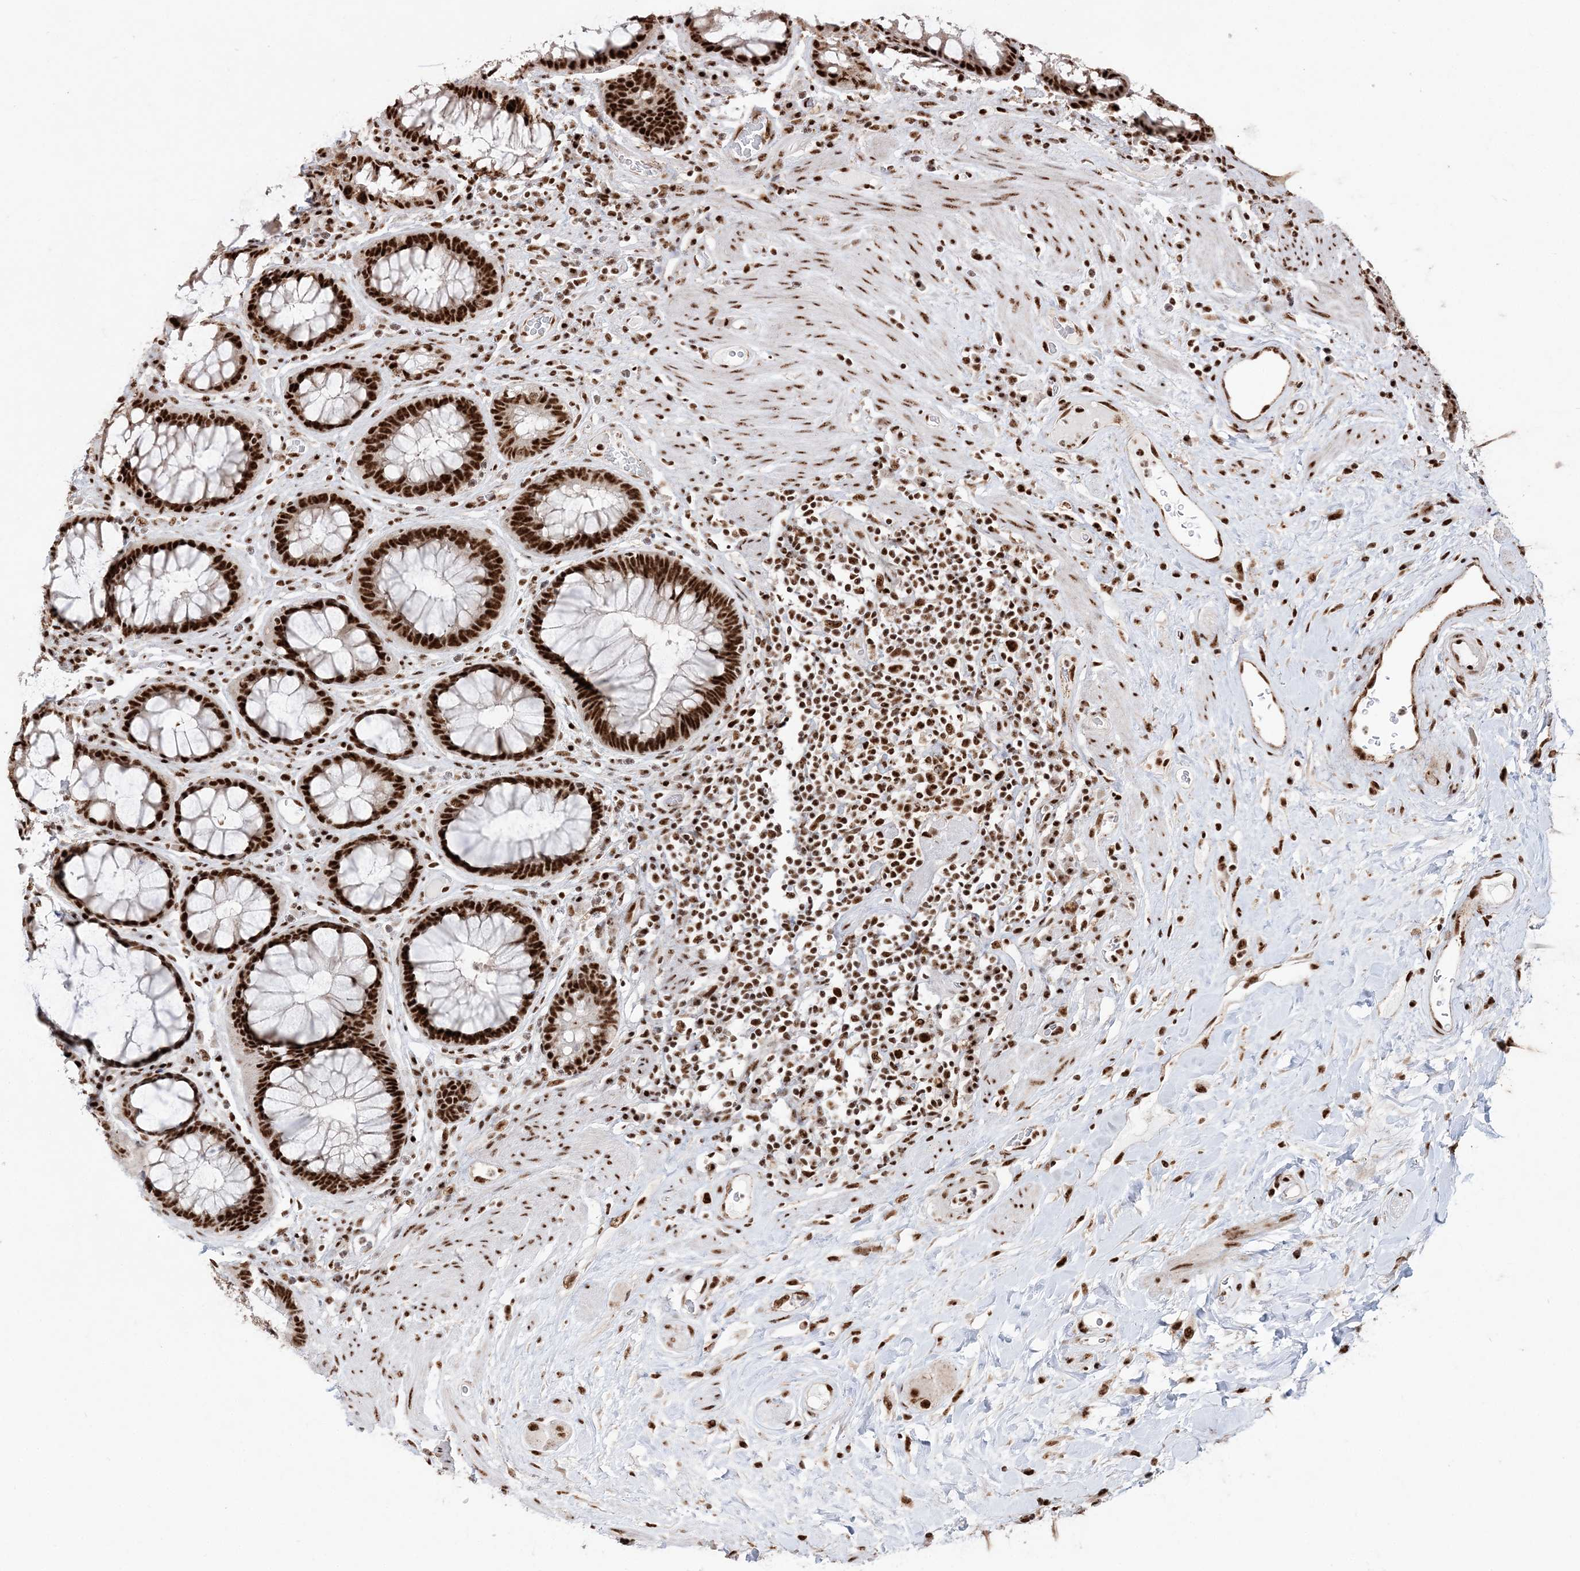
{"staining": {"intensity": "strong", "quantity": ">75%", "location": "nuclear"}, "tissue": "rectum", "cell_type": "Glandular cells", "image_type": "normal", "snomed": [{"axis": "morphology", "description": "Normal tissue, NOS"}, {"axis": "topography", "description": "Rectum"}], "caption": "Immunohistochemical staining of unremarkable rectum demonstrates strong nuclear protein expression in approximately >75% of glandular cells. The protein of interest is stained brown, and the nuclei are stained in blue (DAB IHC with brightfield microscopy, high magnification).", "gene": "RBM17", "patient": {"sex": "male", "age": 64}}